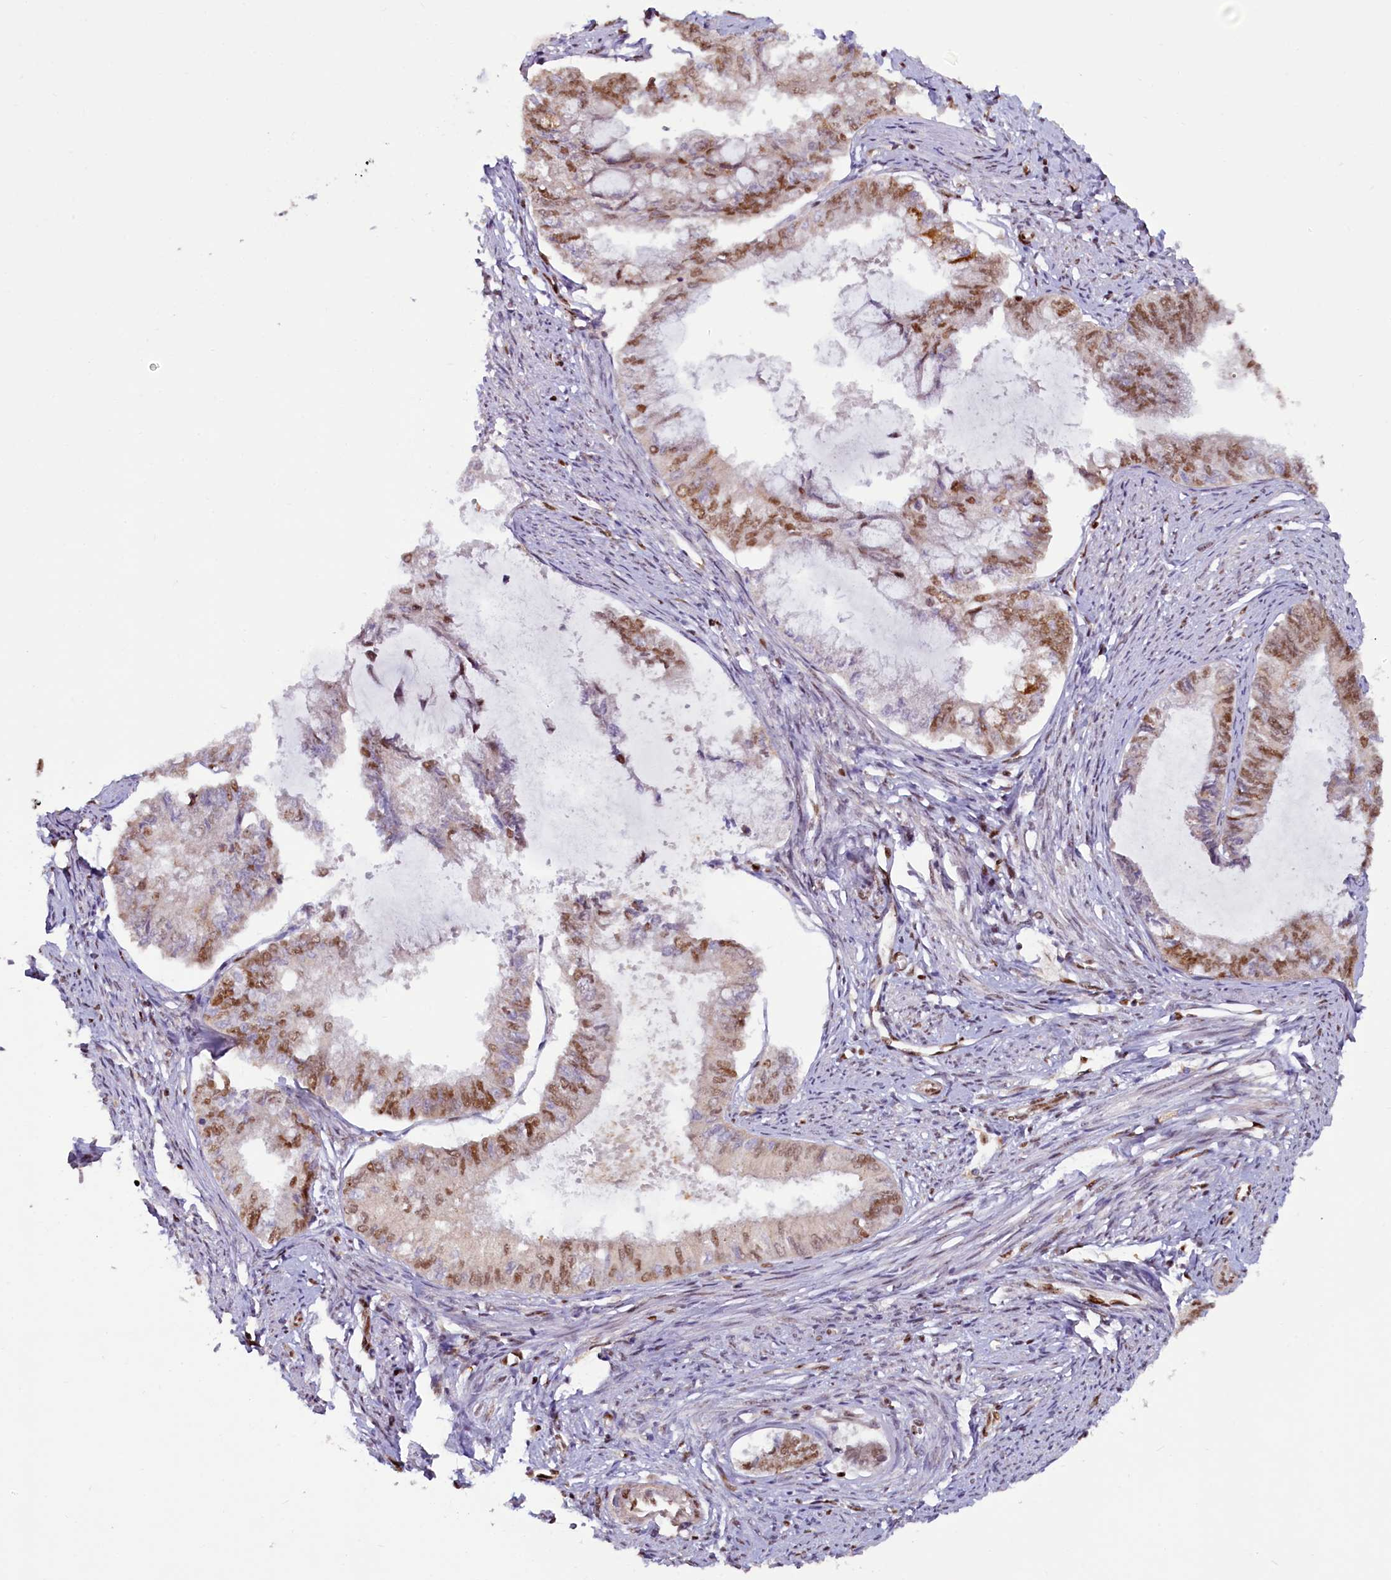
{"staining": {"intensity": "moderate", "quantity": "25%-75%", "location": "nuclear"}, "tissue": "endometrial cancer", "cell_type": "Tumor cells", "image_type": "cancer", "snomed": [{"axis": "morphology", "description": "Adenocarcinoma, NOS"}, {"axis": "topography", "description": "Endometrium"}], "caption": "Moderate nuclear positivity for a protein is seen in about 25%-75% of tumor cells of endometrial adenocarcinoma using immunohistochemistry.", "gene": "TCOF1", "patient": {"sex": "female", "age": 86}}